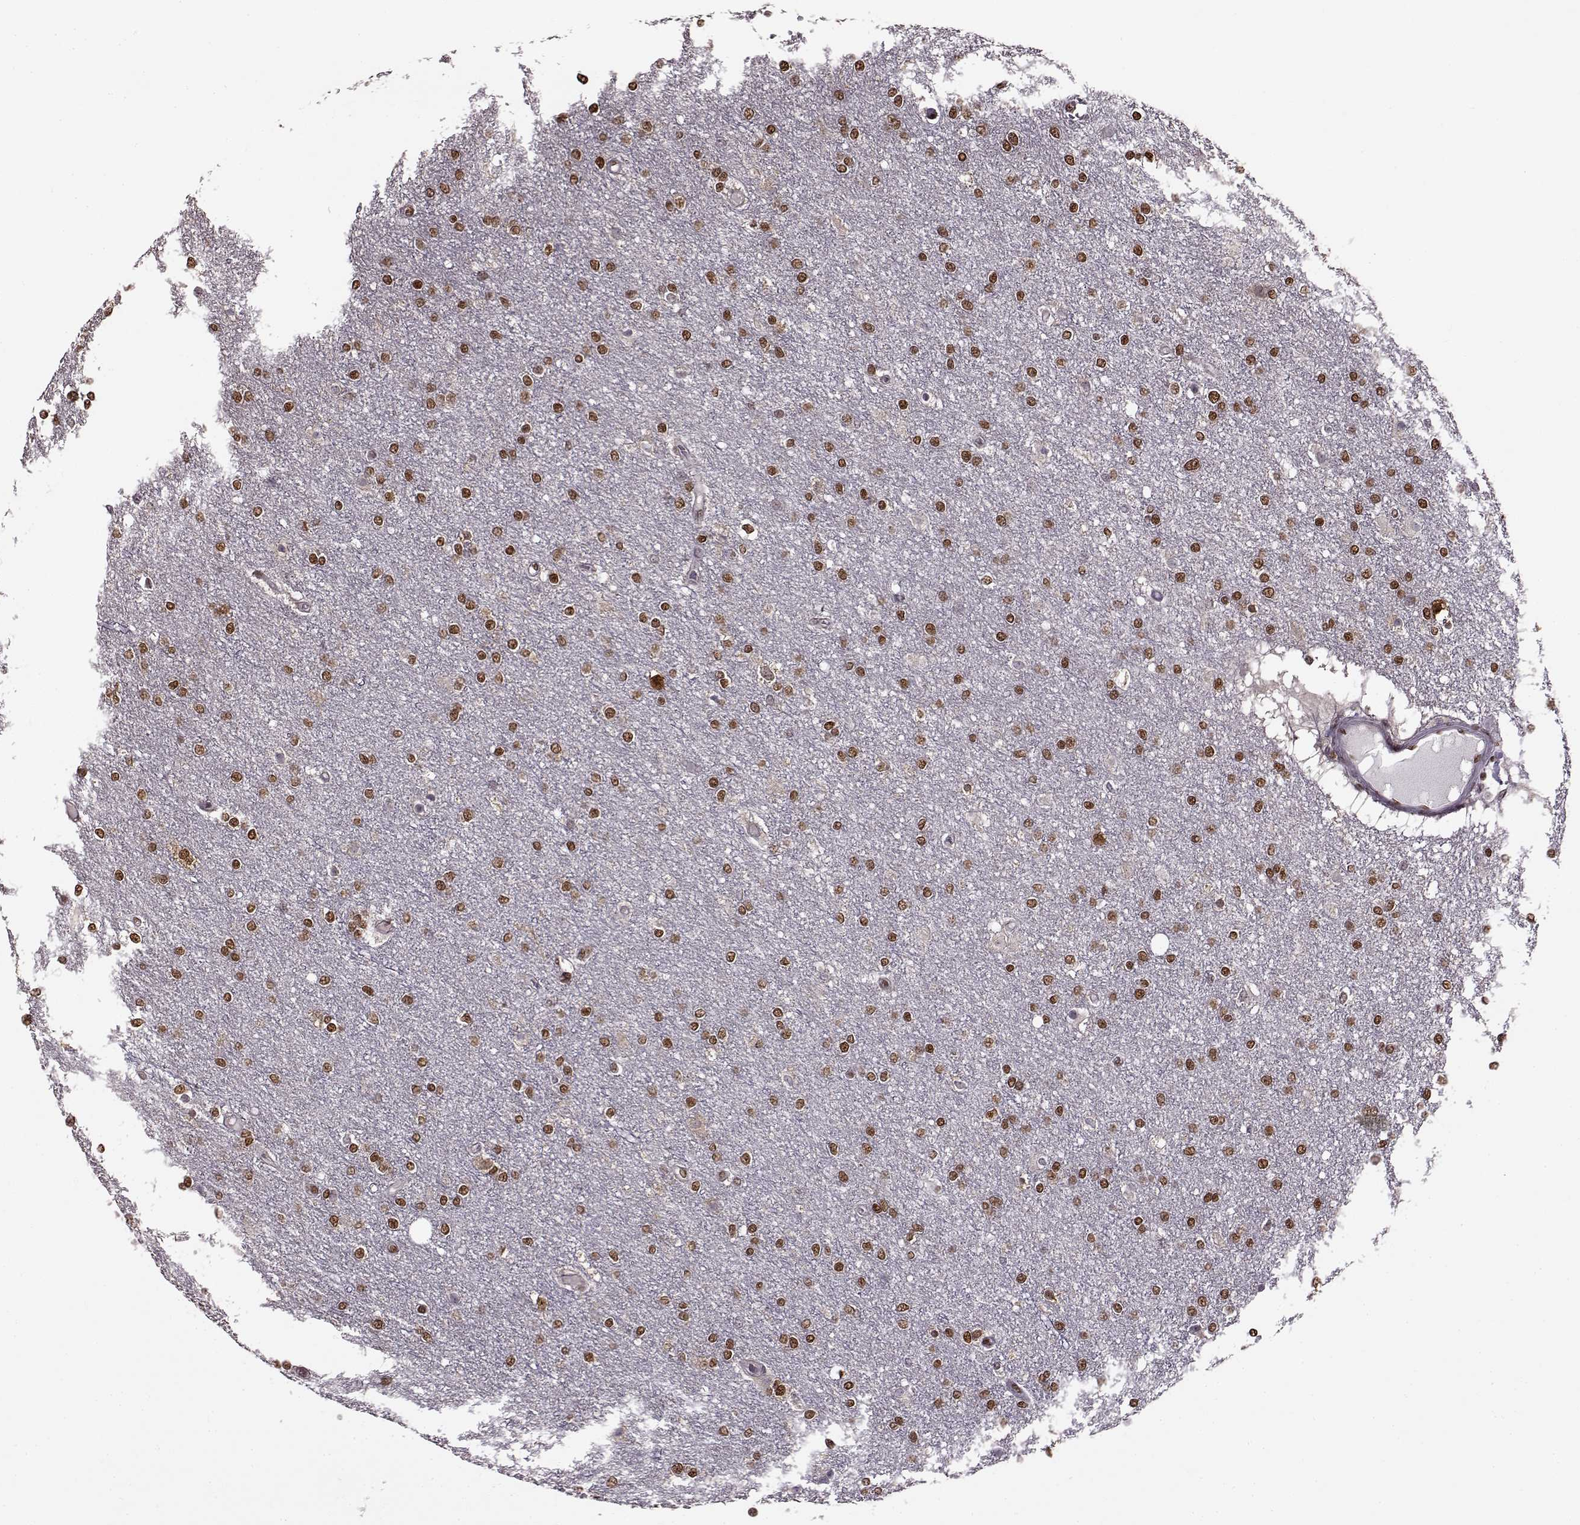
{"staining": {"intensity": "moderate", "quantity": ">75%", "location": "nuclear"}, "tissue": "glioma", "cell_type": "Tumor cells", "image_type": "cancer", "snomed": [{"axis": "morphology", "description": "Glioma, malignant, High grade"}, {"axis": "topography", "description": "Brain"}], "caption": "Immunohistochemical staining of human malignant glioma (high-grade) demonstrates moderate nuclear protein expression in about >75% of tumor cells. (Brightfield microscopy of DAB IHC at high magnification).", "gene": "FTO", "patient": {"sex": "female", "age": 61}}